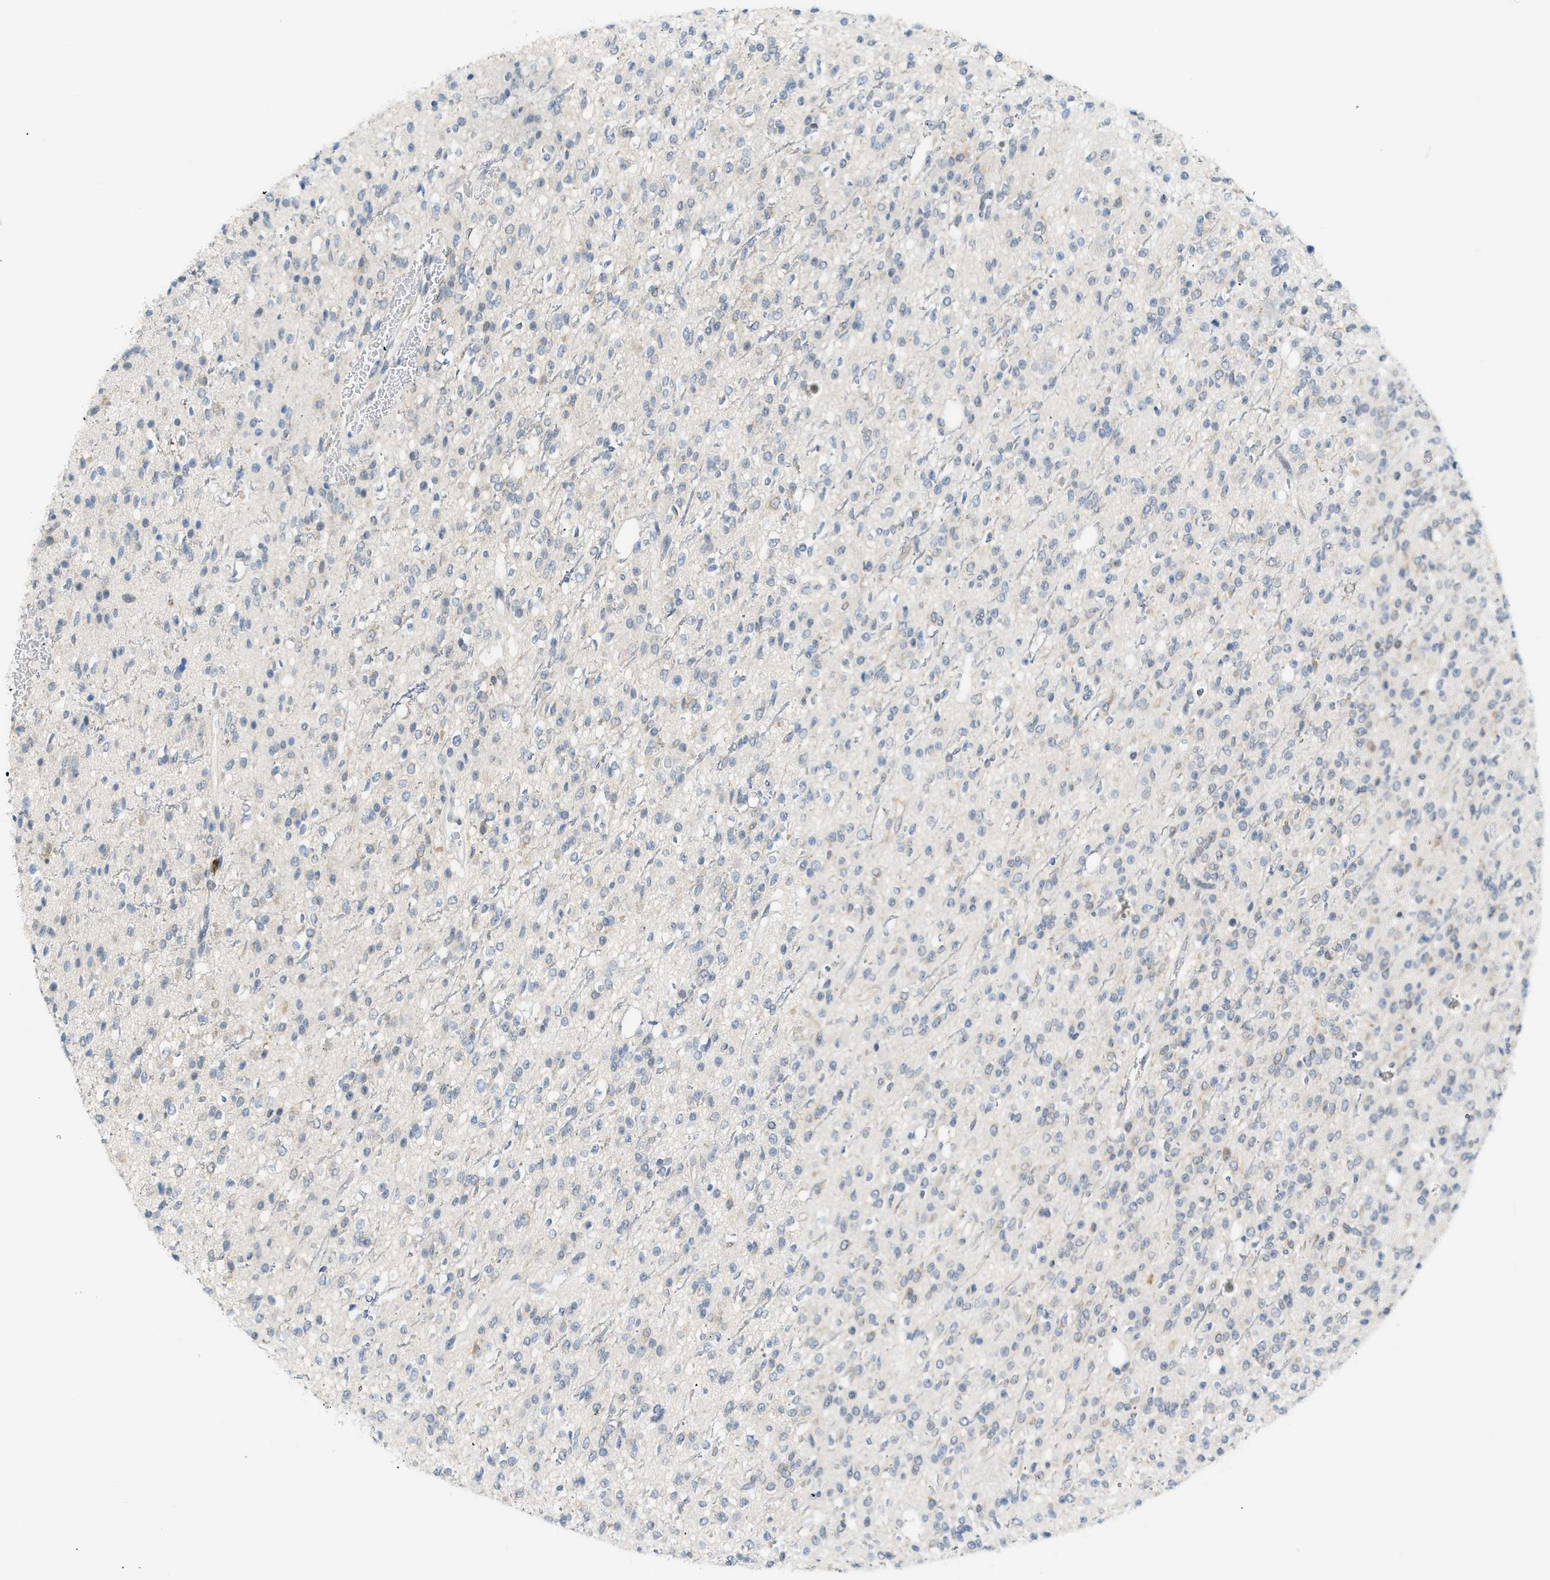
{"staining": {"intensity": "negative", "quantity": "none", "location": "none"}, "tissue": "glioma", "cell_type": "Tumor cells", "image_type": "cancer", "snomed": [{"axis": "morphology", "description": "Glioma, malignant, High grade"}, {"axis": "topography", "description": "Brain"}], "caption": "High power microscopy photomicrograph of an IHC photomicrograph of glioma, revealing no significant positivity in tumor cells.", "gene": "ZNF408", "patient": {"sex": "male", "age": 34}}